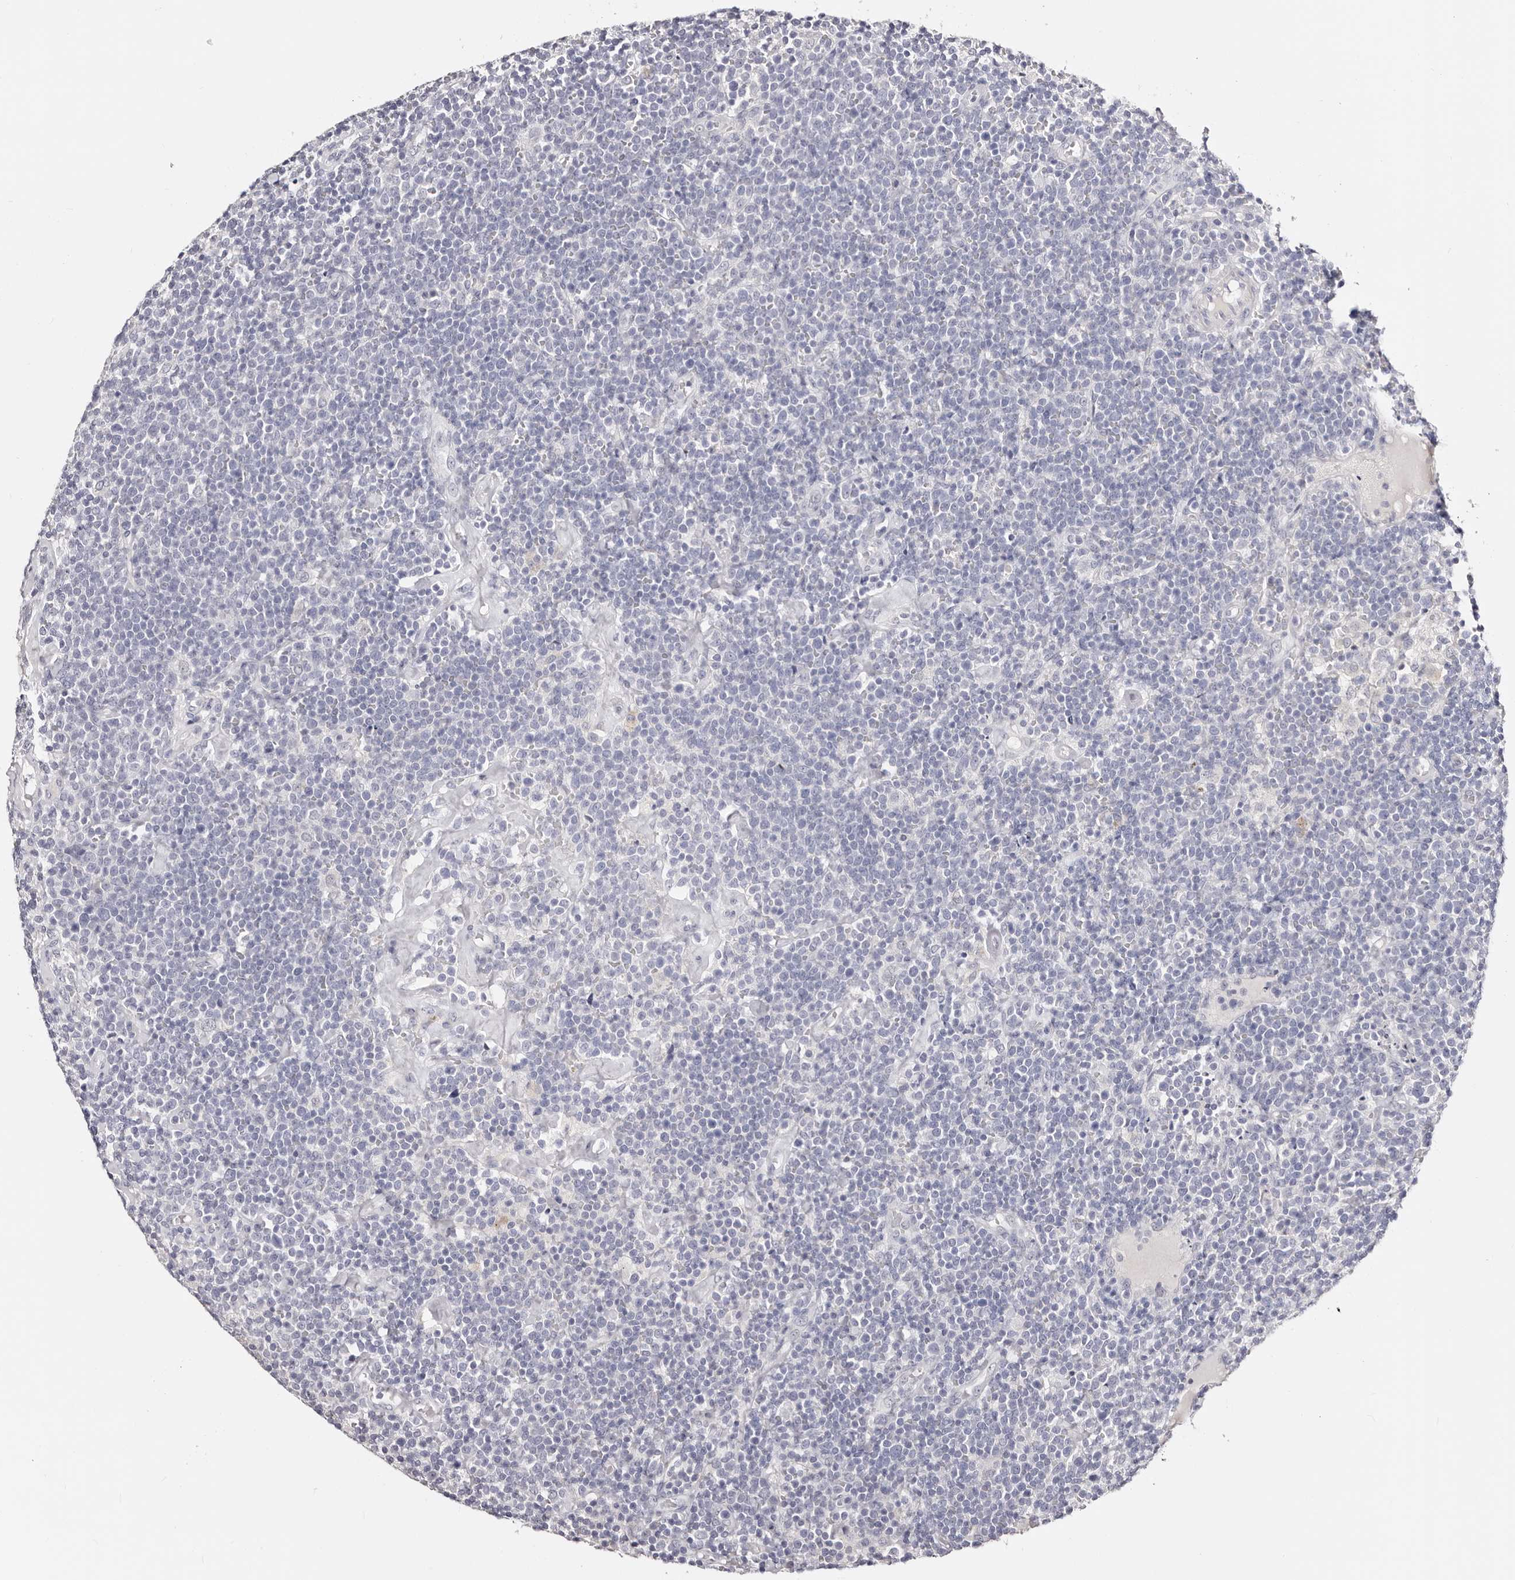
{"staining": {"intensity": "negative", "quantity": "none", "location": "none"}, "tissue": "lymphoma", "cell_type": "Tumor cells", "image_type": "cancer", "snomed": [{"axis": "morphology", "description": "Malignant lymphoma, non-Hodgkin's type, High grade"}, {"axis": "topography", "description": "Lymph node"}], "caption": "Immunohistochemical staining of high-grade malignant lymphoma, non-Hodgkin's type reveals no significant positivity in tumor cells.", "gene": "AKNAD1", "patient": {"sex": "male", "age": 61}}